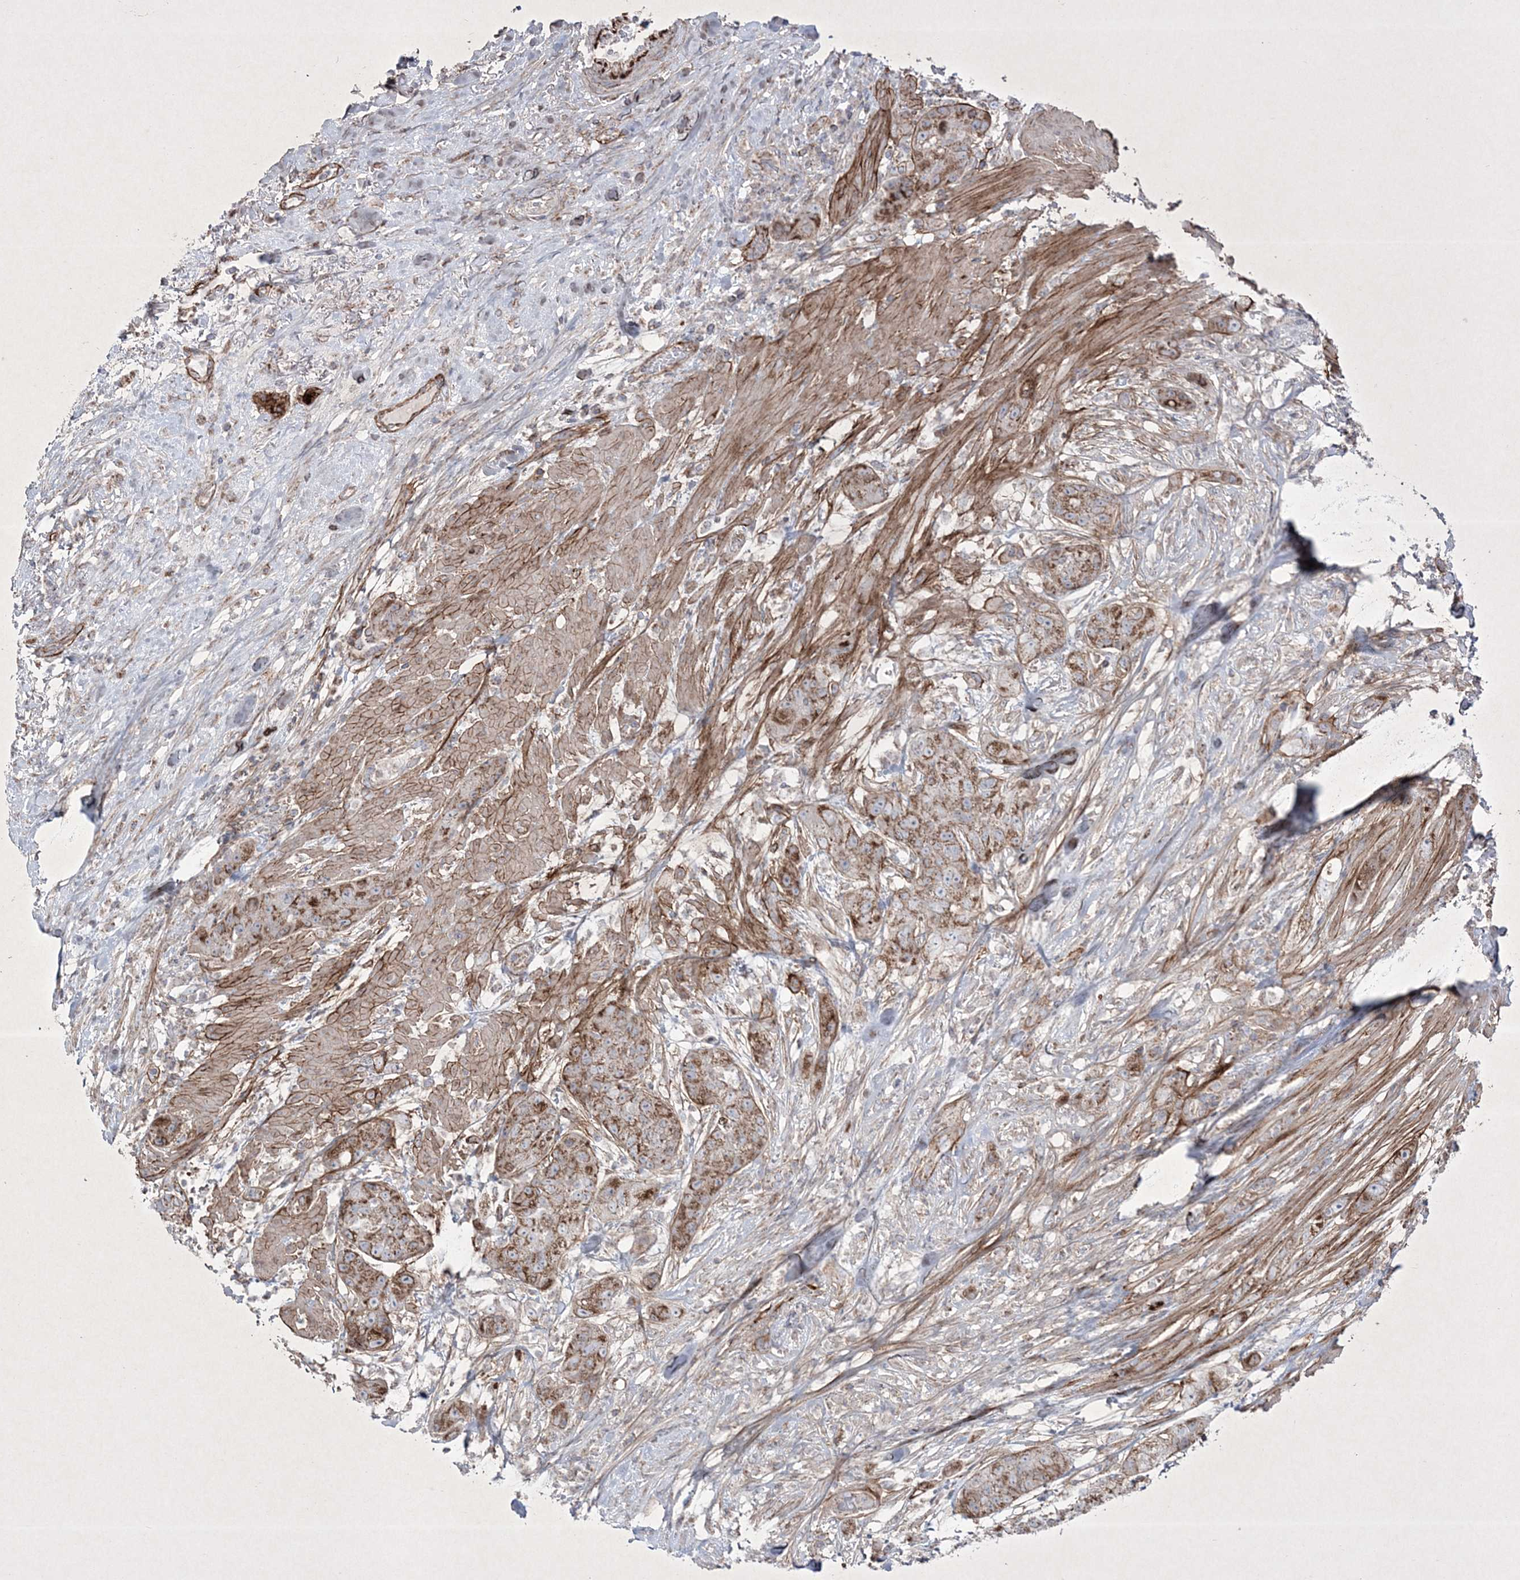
{"staining": {"intensity": "moderate", "quantity": ">75%", "location": "cytoplasmic/membranous"}, "tissue": "pancreatic cancer", "cell_type": "Tumor cells", "image_type": "cancer", "snomed": [{"axis": "morphology", "description": "Adenocarcinoma, NOS"}, {"axis": "topography", "description": "Pancreas"}], "caption": "About >75% of tumor cells in pancreatic cancer reveal moderate cytoplasmic/membranous protein expression as visualized by brown immunohistochemical staining.", "gene": "RICTOR", "patient": {"sex": "female", "age": 78}}